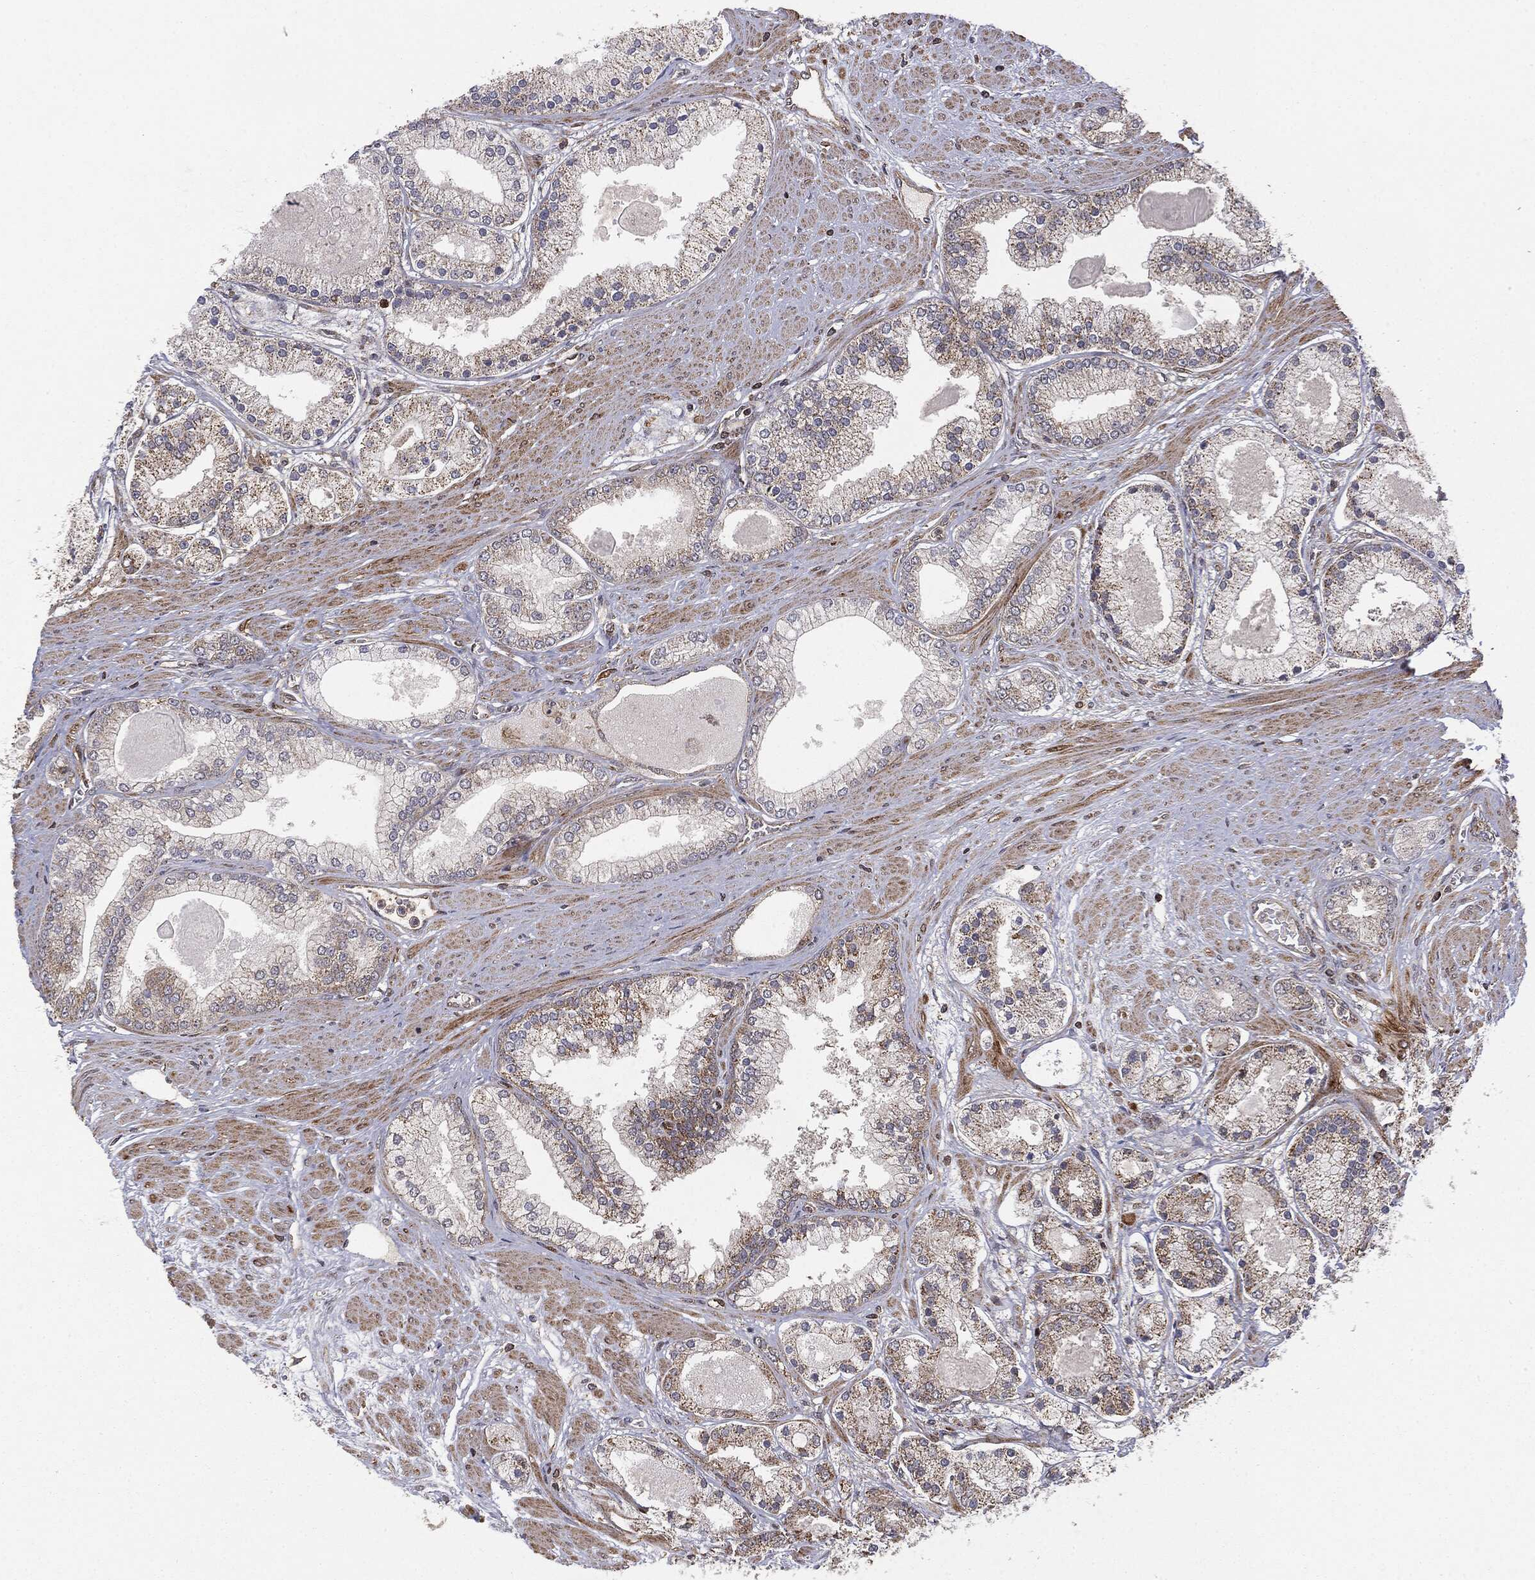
{"staining": {"intensity": "weak", "quantity": "<25%", "location": "cytoplasmic/membranous"}, "tissue": "prostate cancer", "cell_type": "Tumor cells", "image_type": "cancer", "snomed": [{"axis": "morphology", "description": "Adenocarcinoma, High grade"}, {"axis": "topography", "description": "Prostate"}], "caption": "High magnification brightfield microscopy of high-grade adenocarcinoma (prostate) stained with DAB (3,3'-diaminobenzidine) (brown) and counterstained with hematoxylin (blue): tumor cells show no significant expression.", "gene": "MTOR", "patient": {"sex": "male", "age": 67}}